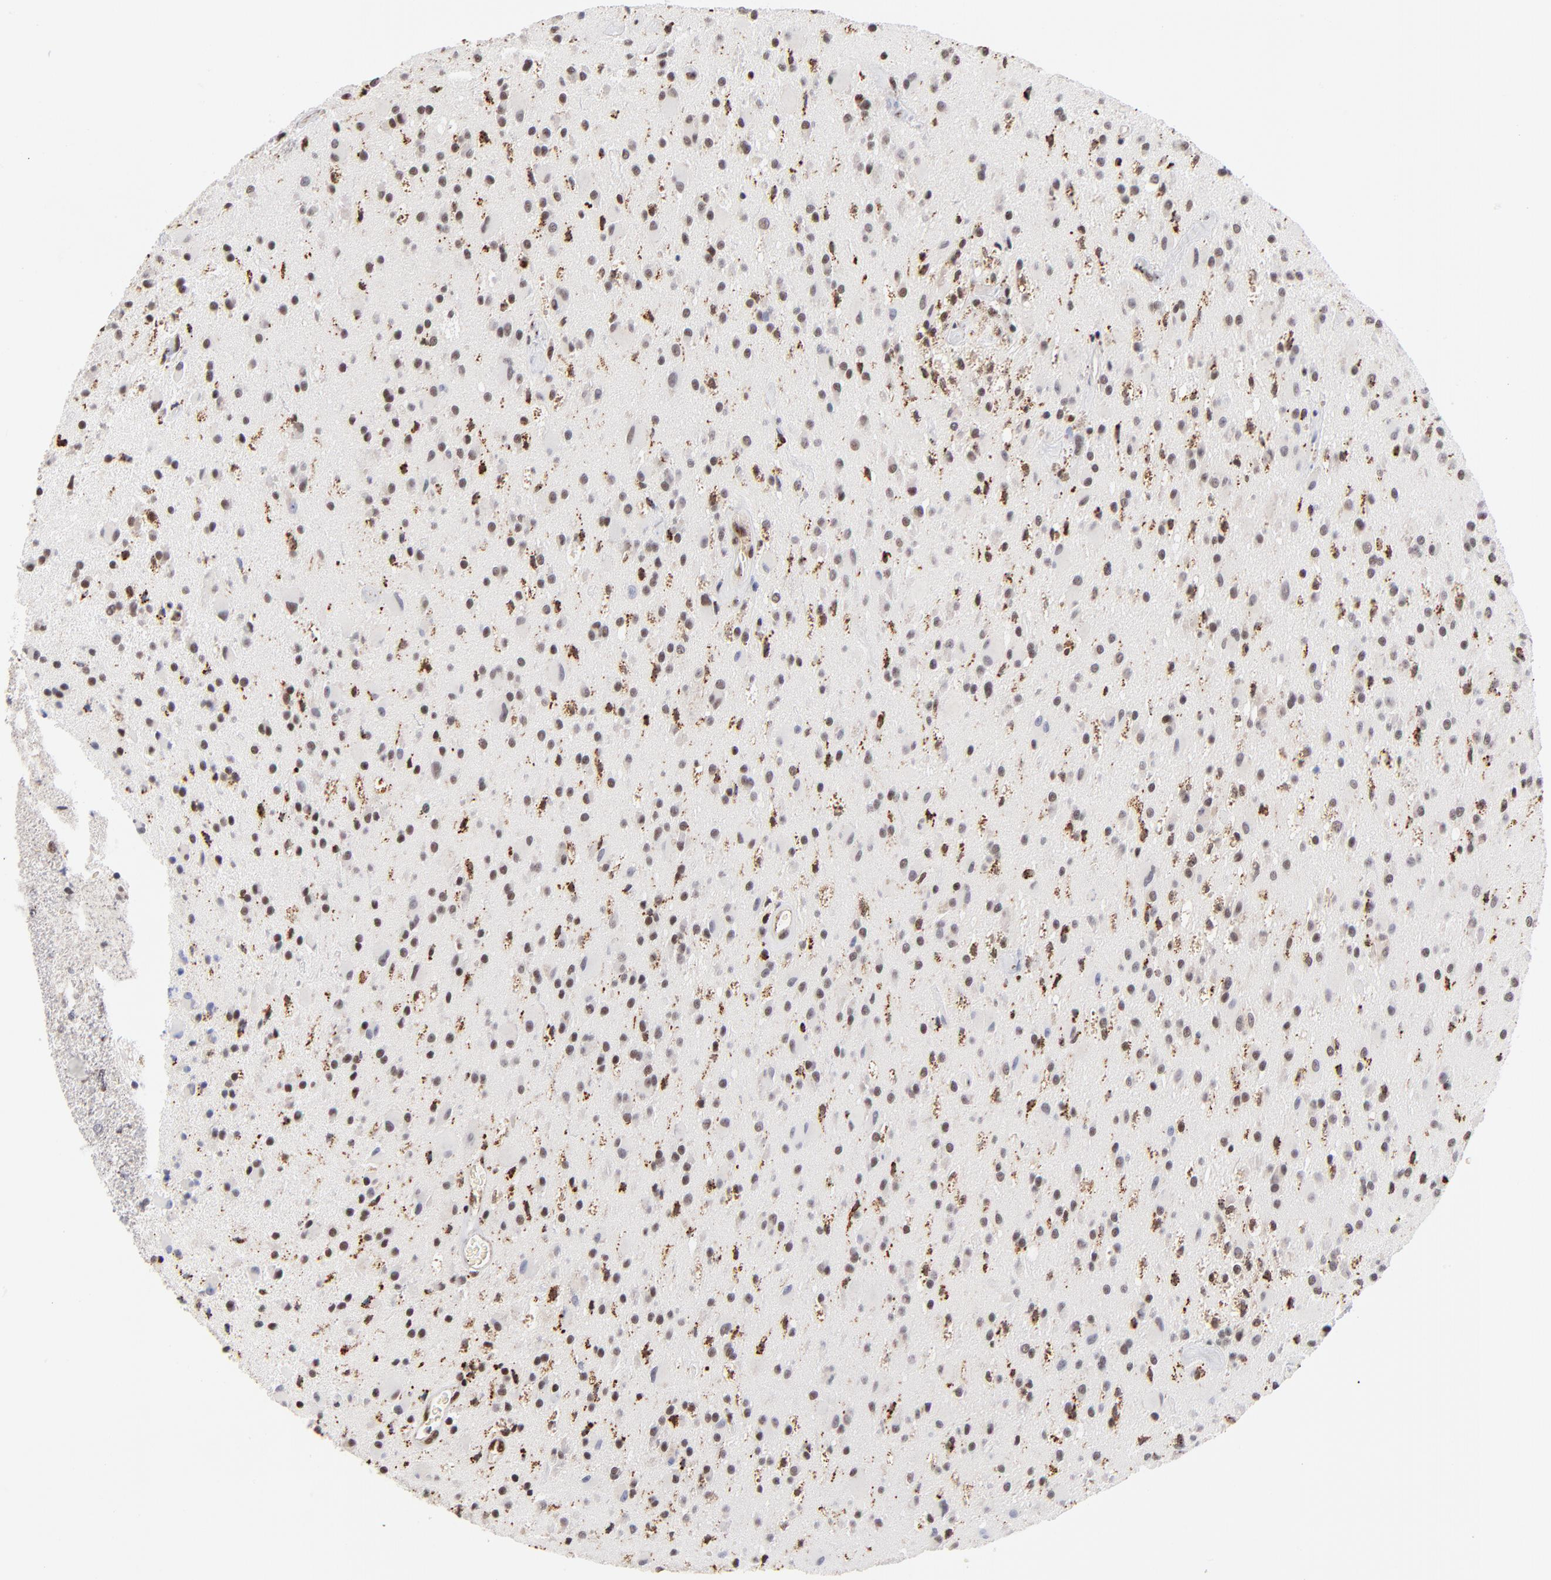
{"staining": {"intensity": "moderate", "quantity": "25%-75%", "location": "cytoplasmic/membranous,nuclear"}, "tissue": "glioma", "cell_type": "Tumor cells", "image_type": "cancer", "snomed": [{"axis": "morphology", "description": "Glioma, malignant, Low grade"}, {"axis": "topography", "description": "Brain"}], "caption": "Glioma stained for a protein (brown) displays moderate cytoplasmic/membranous and nuclear positive expression in approximately 25%-75% of tumor cells.", "gene": "GABPA", "patient": {"sex": "male", "age": 58}}